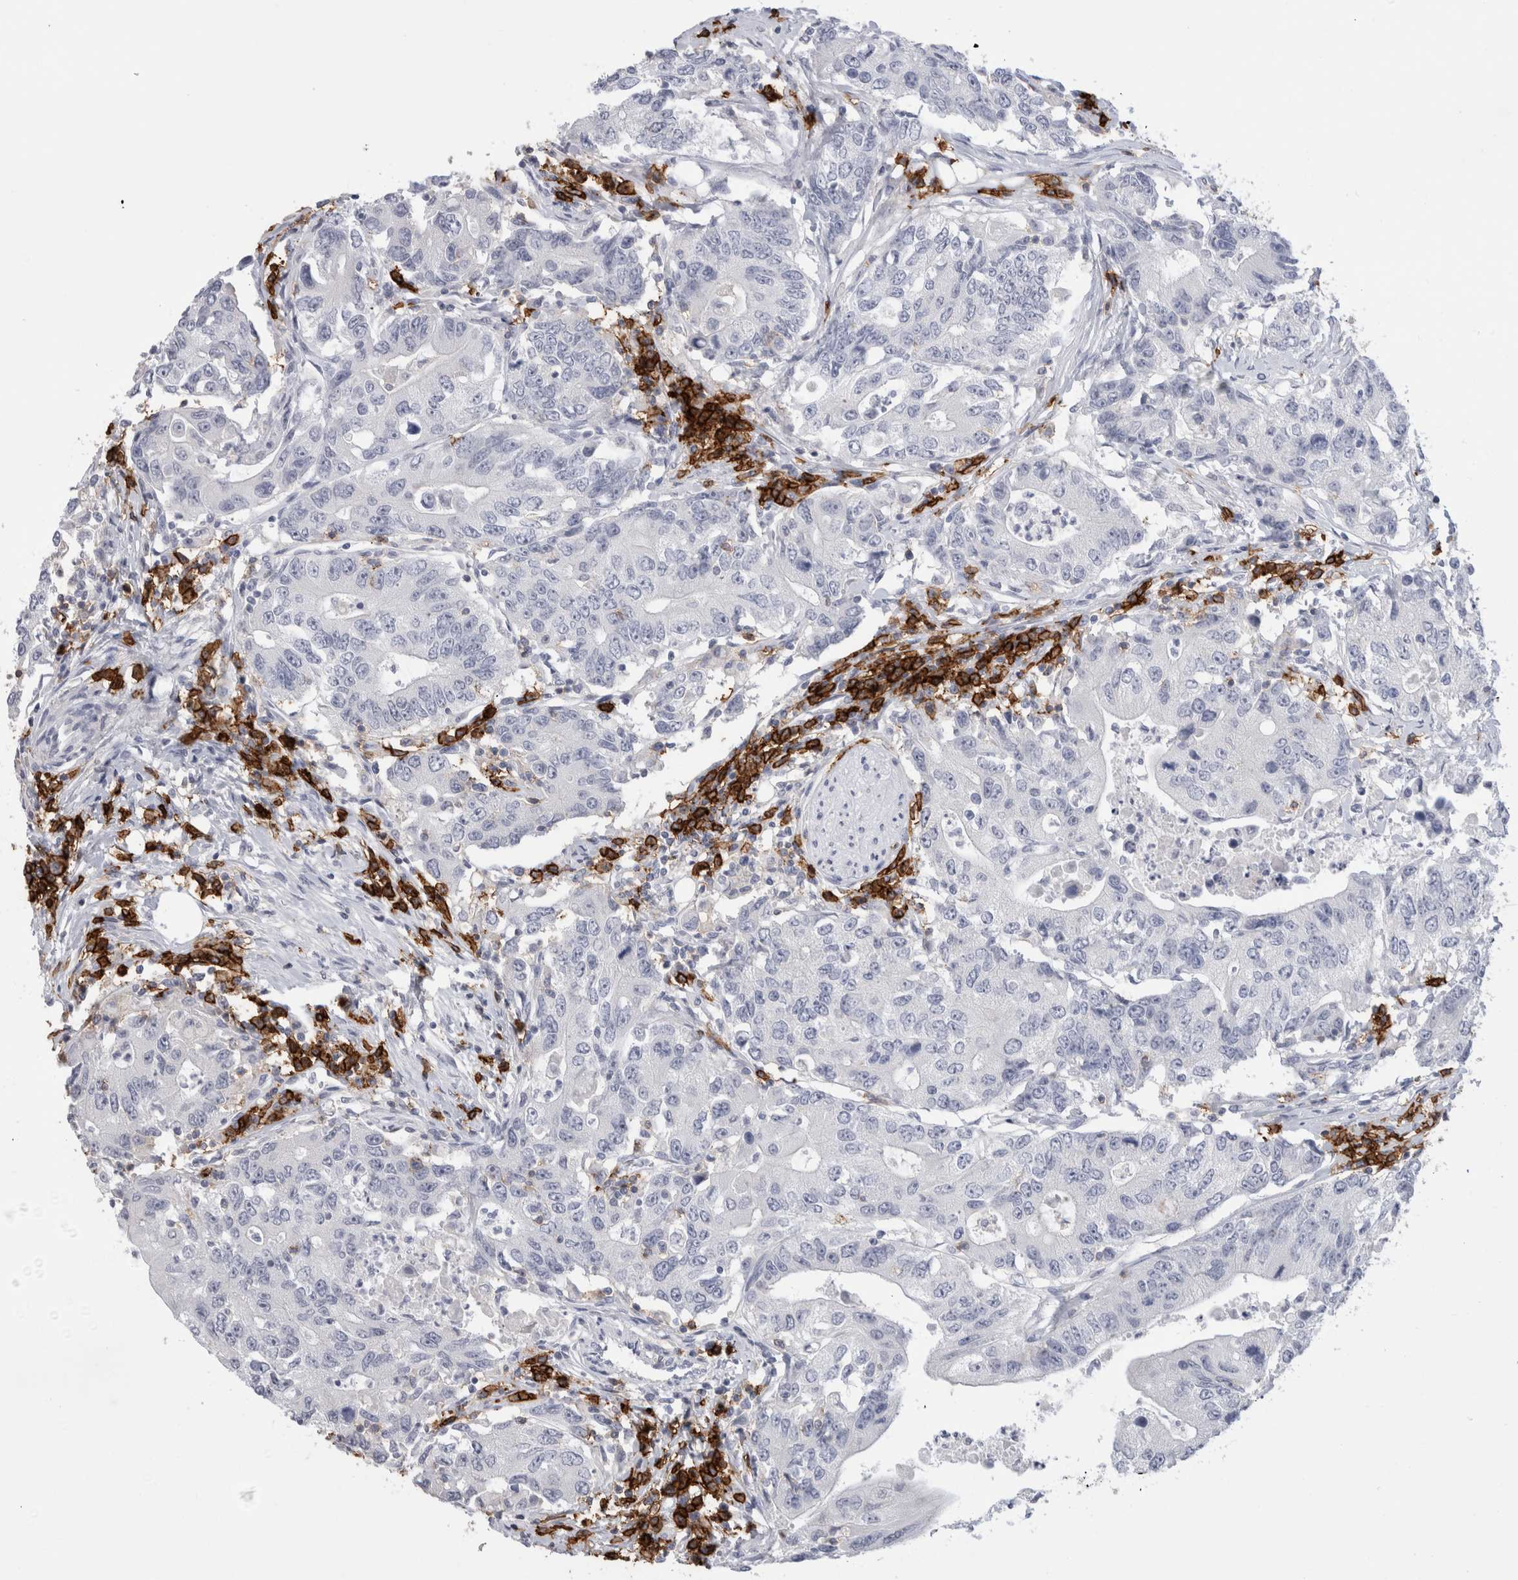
{"staining": {"intensity": "negative", "quantity": "none", "location": "none"}, "tissue": "colorectal cancer", "cell_type": "Tumor cells", "image_type": "cancer", "snomed": [{"axis": "morphology", "description": "Adenocarcinoma, NOS"}, {"axis": "topography", "description": "Colon"}], "caption": "This is an immunohistochemistry (IHC) histopathology image of adenocarcinoma (colorectal). There is no positivity in tumor cells.", "gene": "CD38", "patient": {"sex": "female", "age": 77}}